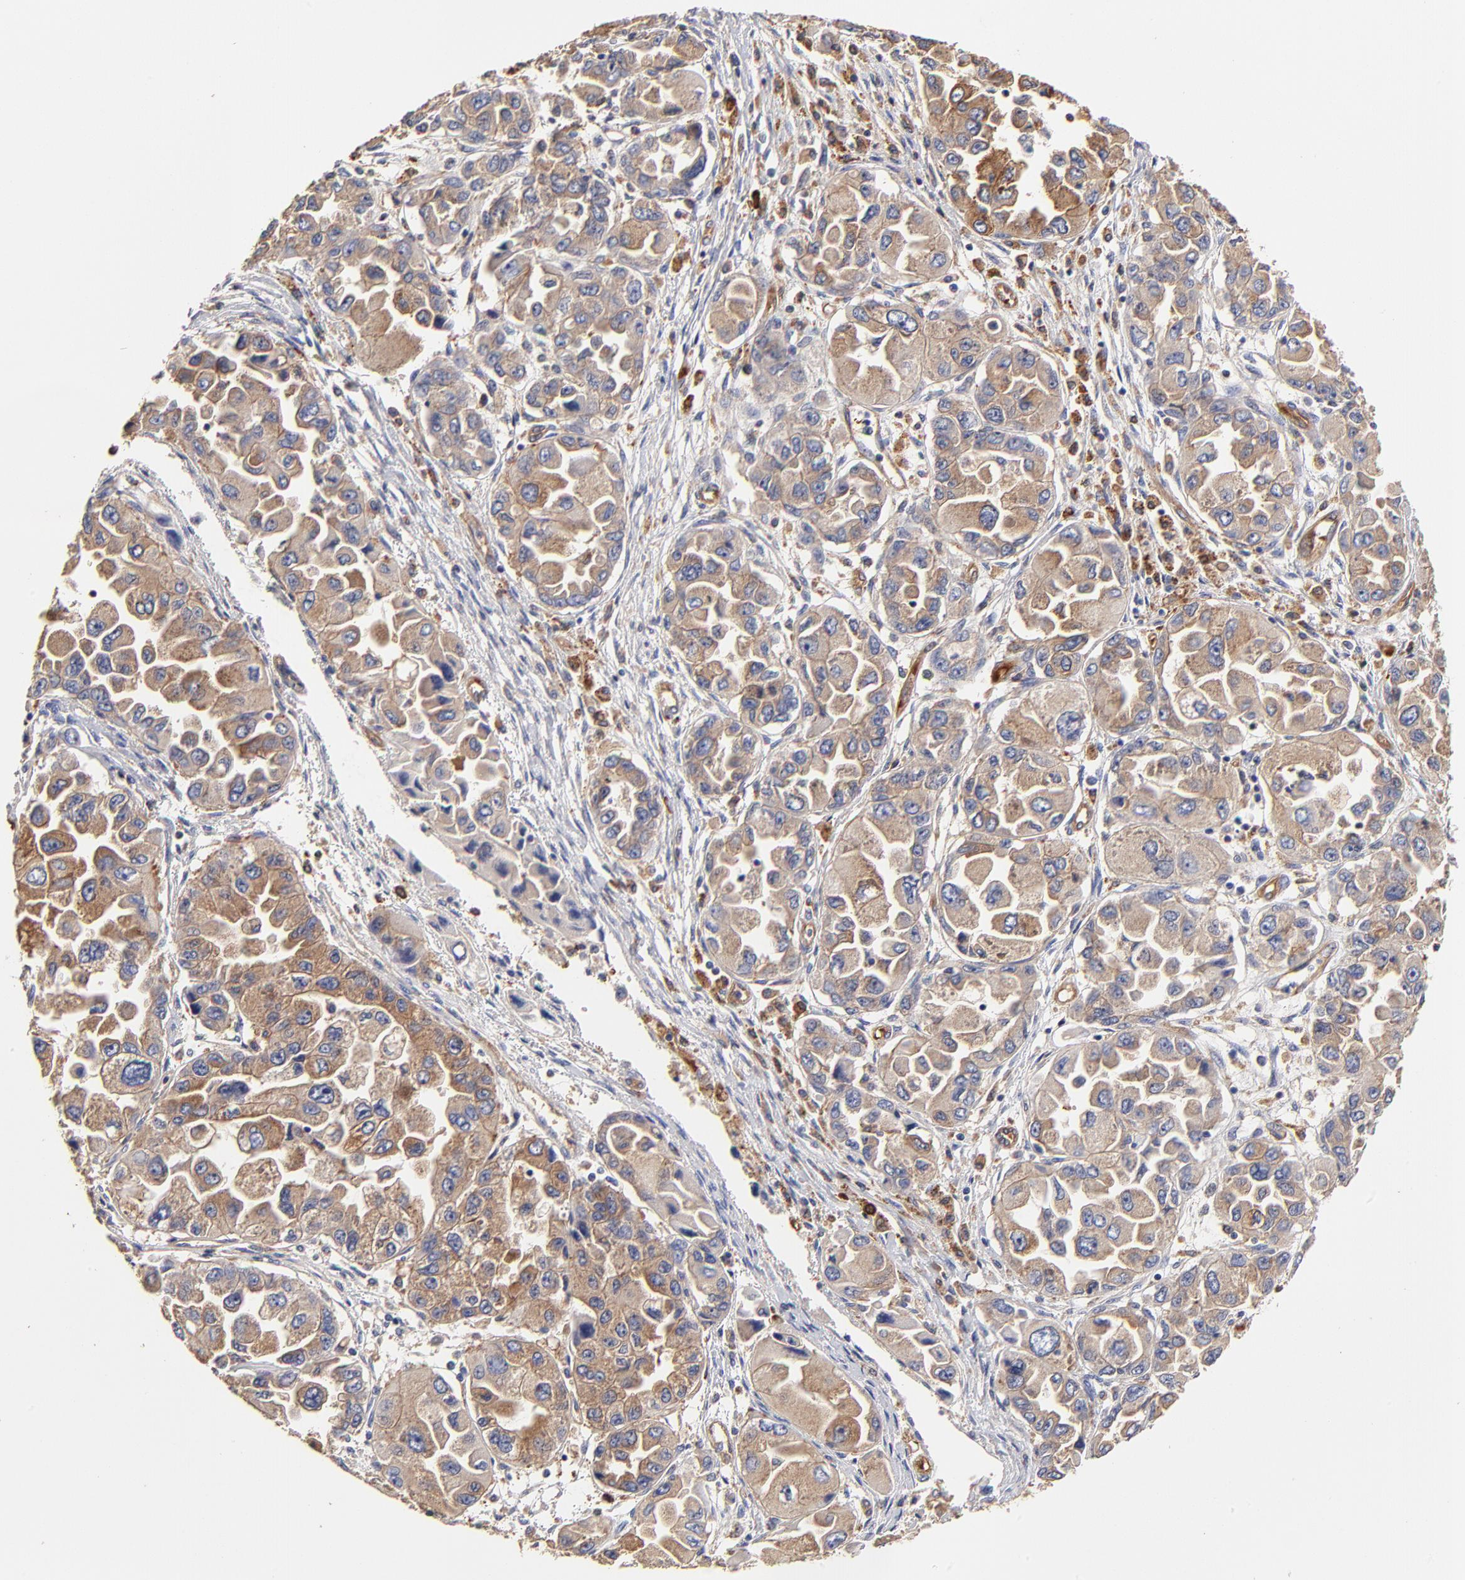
{"staining": {"intensity": "moderate", "quantity": ">75%", "location": "cytoplasmic/membranous"}, "tissue": "ovarian cancer", "cell_type": "Tumor cells", "image_type": "cancer", "snomed": [{"axis": "morphology", "description": "Cystadenocarcinoma, serous, NOS"}, {"axis": "topography", "description": "Ovary"}], "caption": "Moderate cytoplasmic/membranous positivity for a protein is seen in approximately >75% of tumor cells of ovarian cancer (serous cystadenocarcinoma) using immunohistochemistry (IHC).", "gene": "CD2AP", "patient": {"sex": "female", "age": 84}}